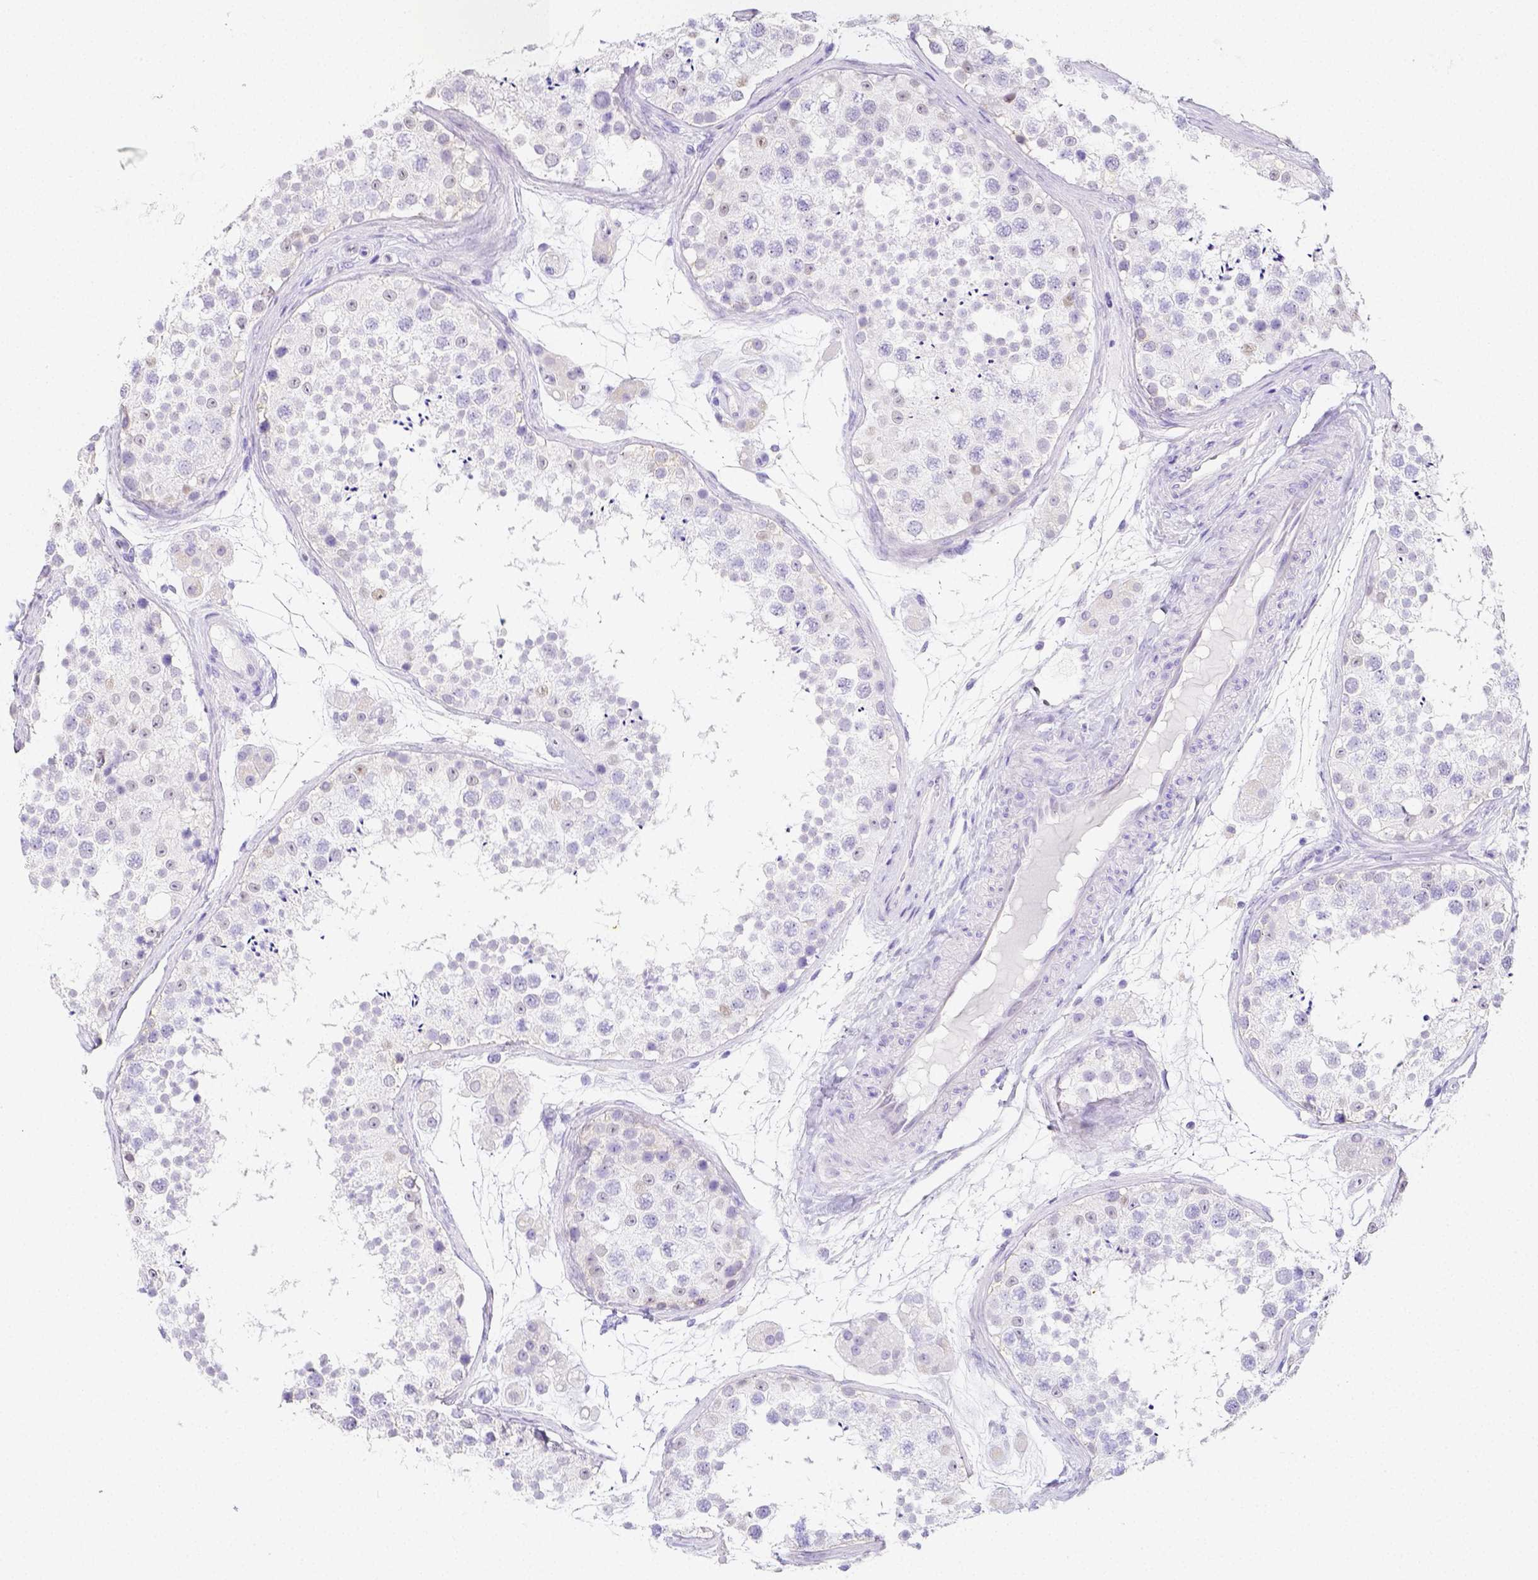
{"staining": {"intensity": "negative", "quantity": "none", "location": "none"}, "tissue": "testis", "cell_type": "Cells in seminiferous ducts", "image_type": "normal", "snomed": [{"axis": "morphology", "description": "Normal tissue, NOS"}, {"axis": "topography", "description": "Testis"}], "caption": "Immunohistochemistry (IHC) photomicrograph of benign human testis stained for a protein (brown), which shows no expression in cells in seminiferous ducts.", "gene": "ARHGAP36", "patient": {"sex": "male", "age": 41}}